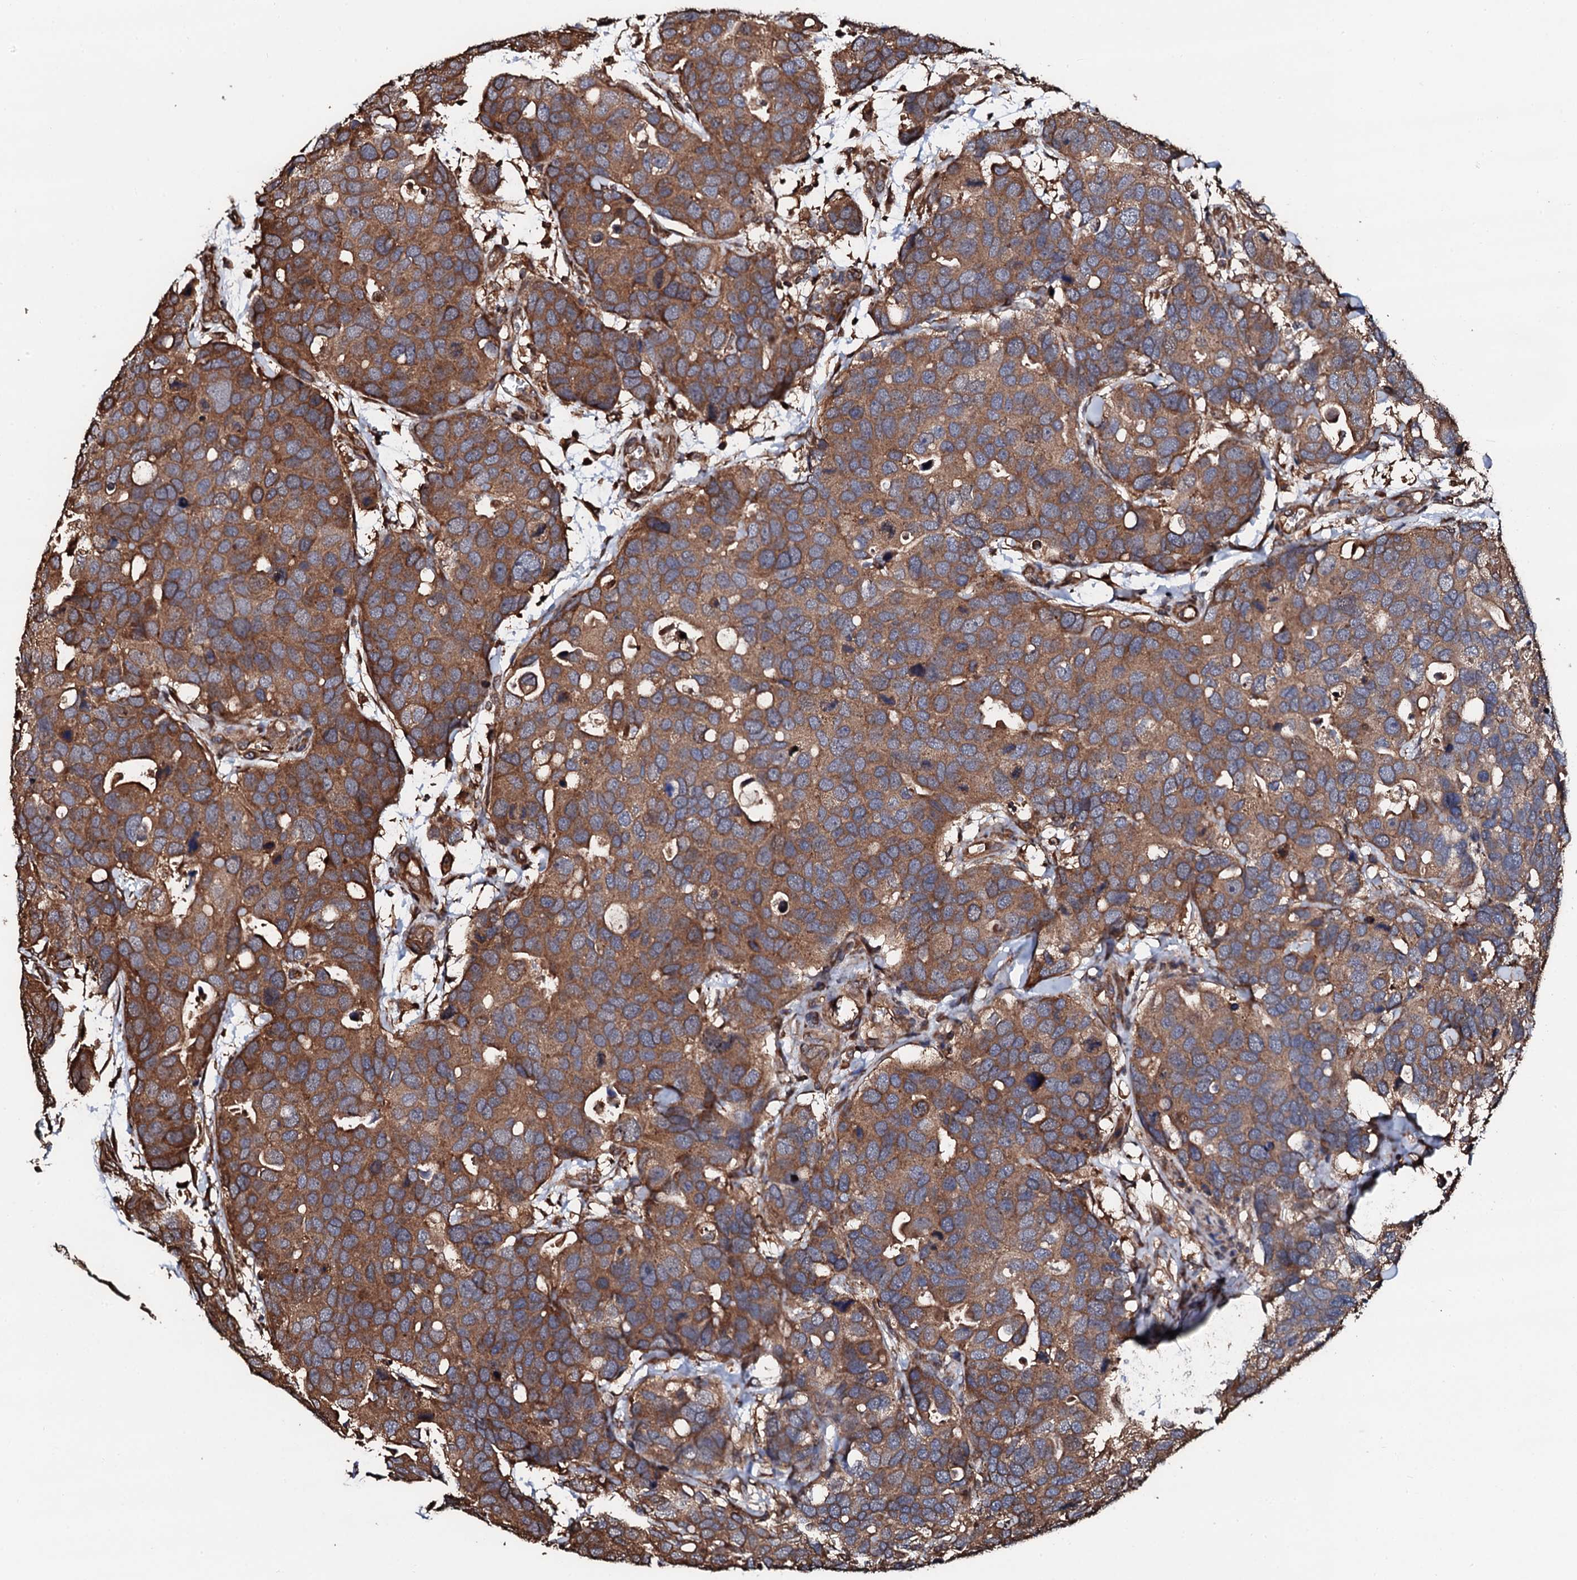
{"staining": {"intensity": "strong", "quantity": ">75%", "location": "cytoplasmic/membranous"}, "tissue": "breast cancer", "cell_type": "Tumor cells", "image_type": "cancer", "snomed": [{"axis": "morphology", "description": "Duct carcinoma"}, {"axis": "topography", "description": "Breast"}], "caption": "A brown stain labels strong cytoplasmic/membranous staining of a protein in human breast intraductal carcinoma tumor cells. (IHC, brightfield microscopy, high magnification).", "gene": "CKAP5", "patient": {"sex": "female", "age": 83}}